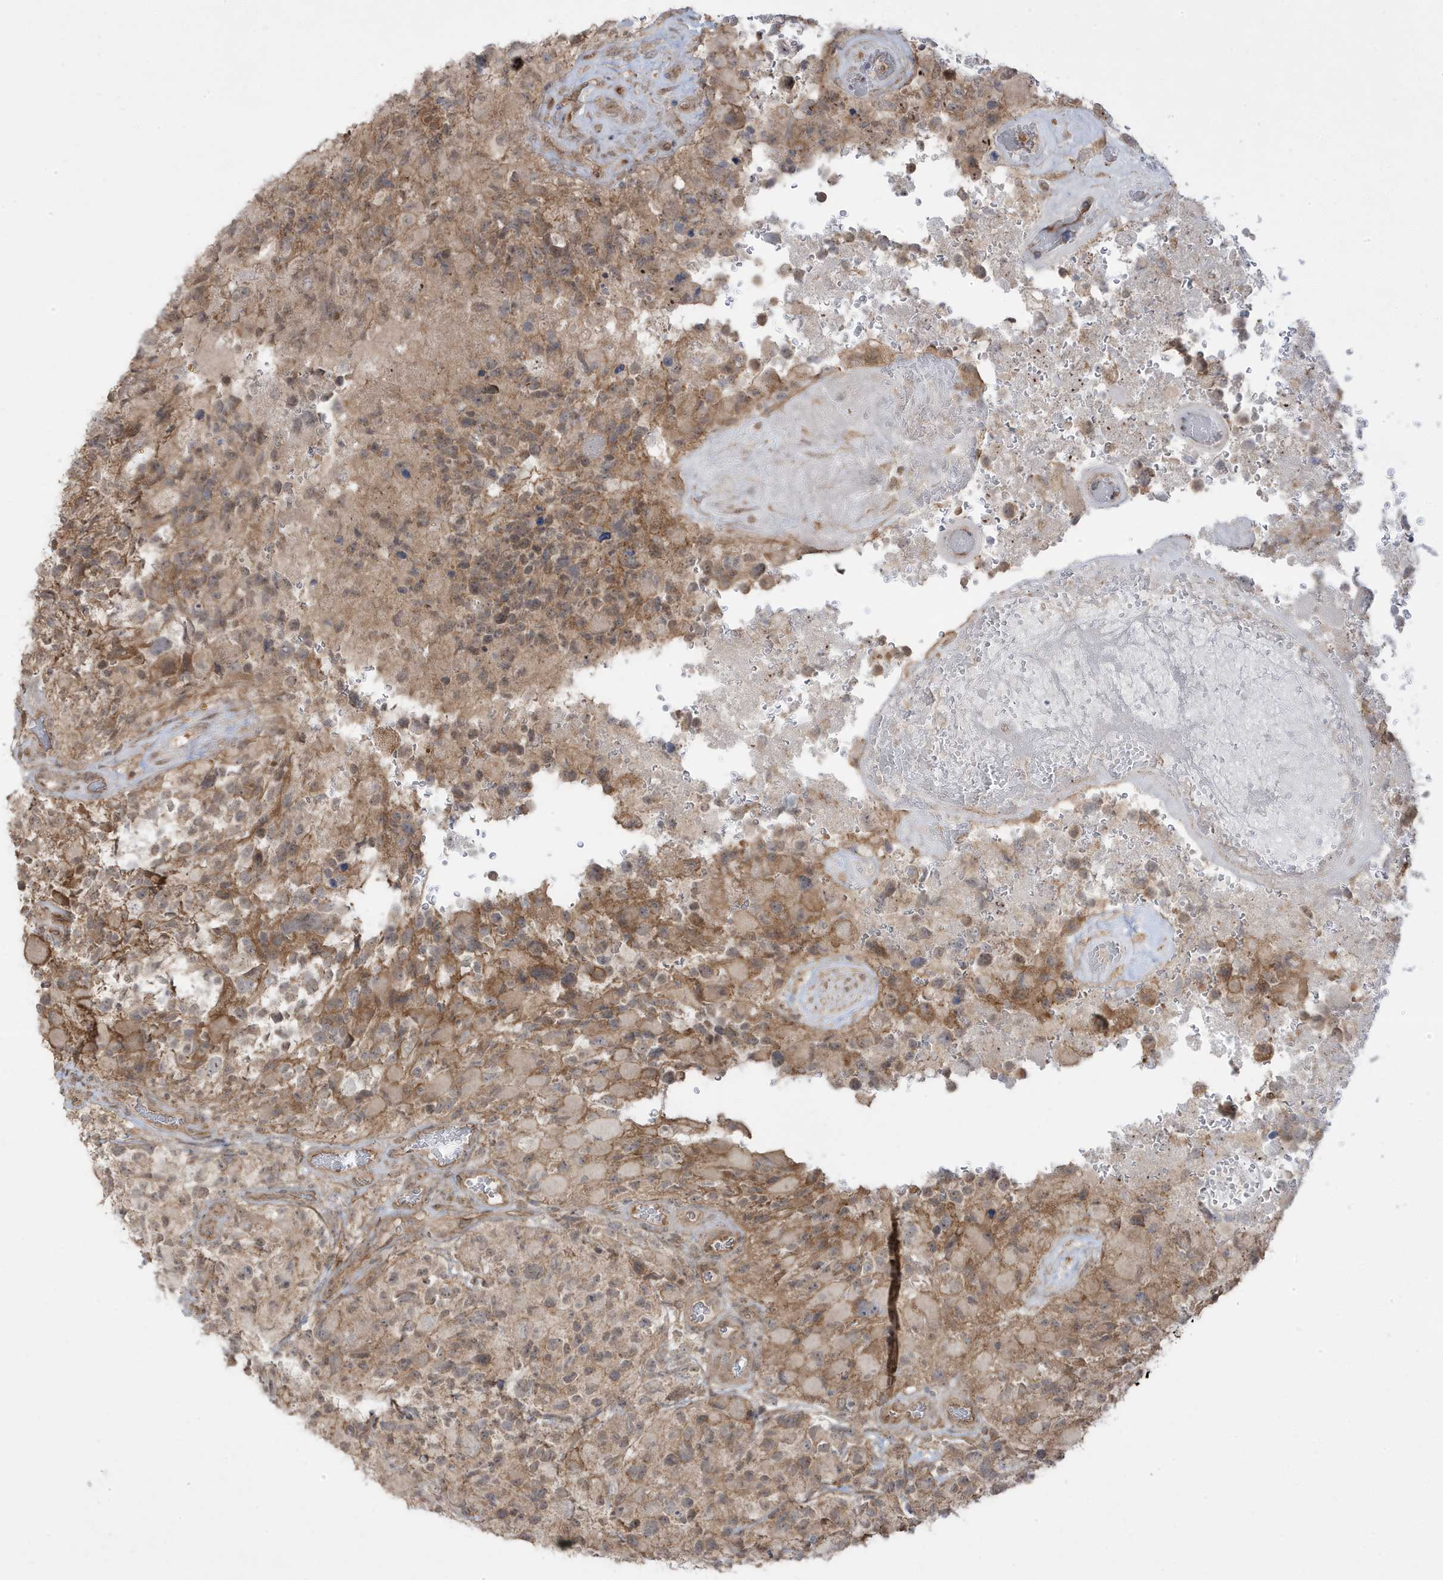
{"staining": {"intensity": "weak", "quantity": "<25%", "location": "cytoplasmic/membranous"}, "tissue": "glioma", "cell_type": "Tumor cells", "image_type": "cancer", "snomed": [{"axis": "morphology", "description": "Glioma, malignant, High grade"}, {"axis": "topography", "description": "Brain"}], "caption": "Immunohistochemical staining of human high-grade glioma (malignant) reveals no significant positivity in tumor cells.", "gene": "DNAJC12", "patient": {"sex": "male", "age": 69}}